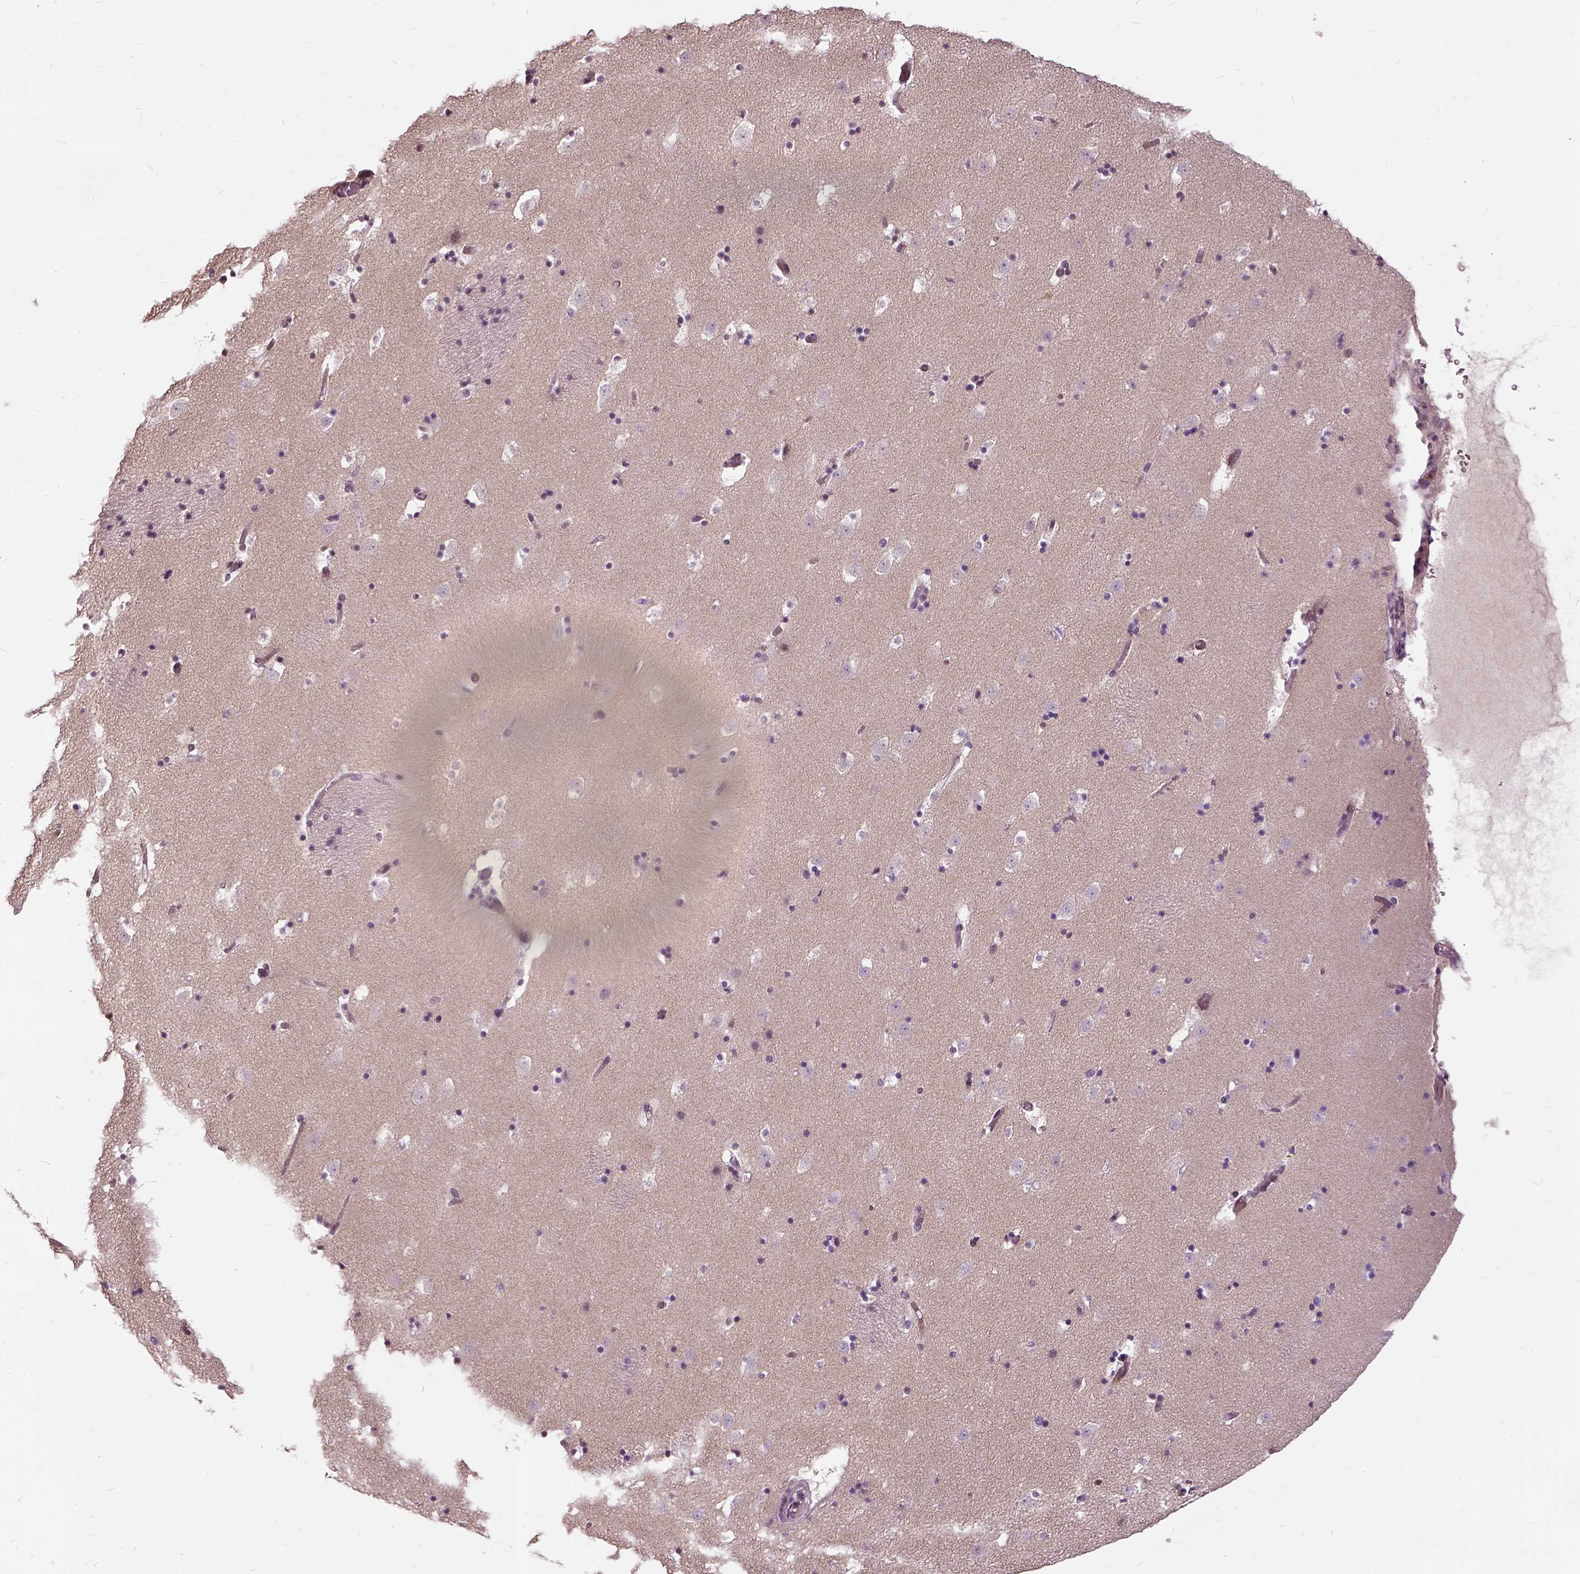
{"staining": {"intensity": "negative", "quantity": "none", "location": "none"}, "tissue": "caudate", "cell_type": "Glial cells", "image_type": "normal", "snomed": [{"axis": "morphology", "description": "Normal tissue, NOS"}, {"axis": "topography", "description": "Lateral ventricle wall"}], "caption": "Human caudate stained for a protein using IHC demonstrates no expression in glial cells.", "gene": "ILRUN", "patient": {"sex": "female", "age": 42}}